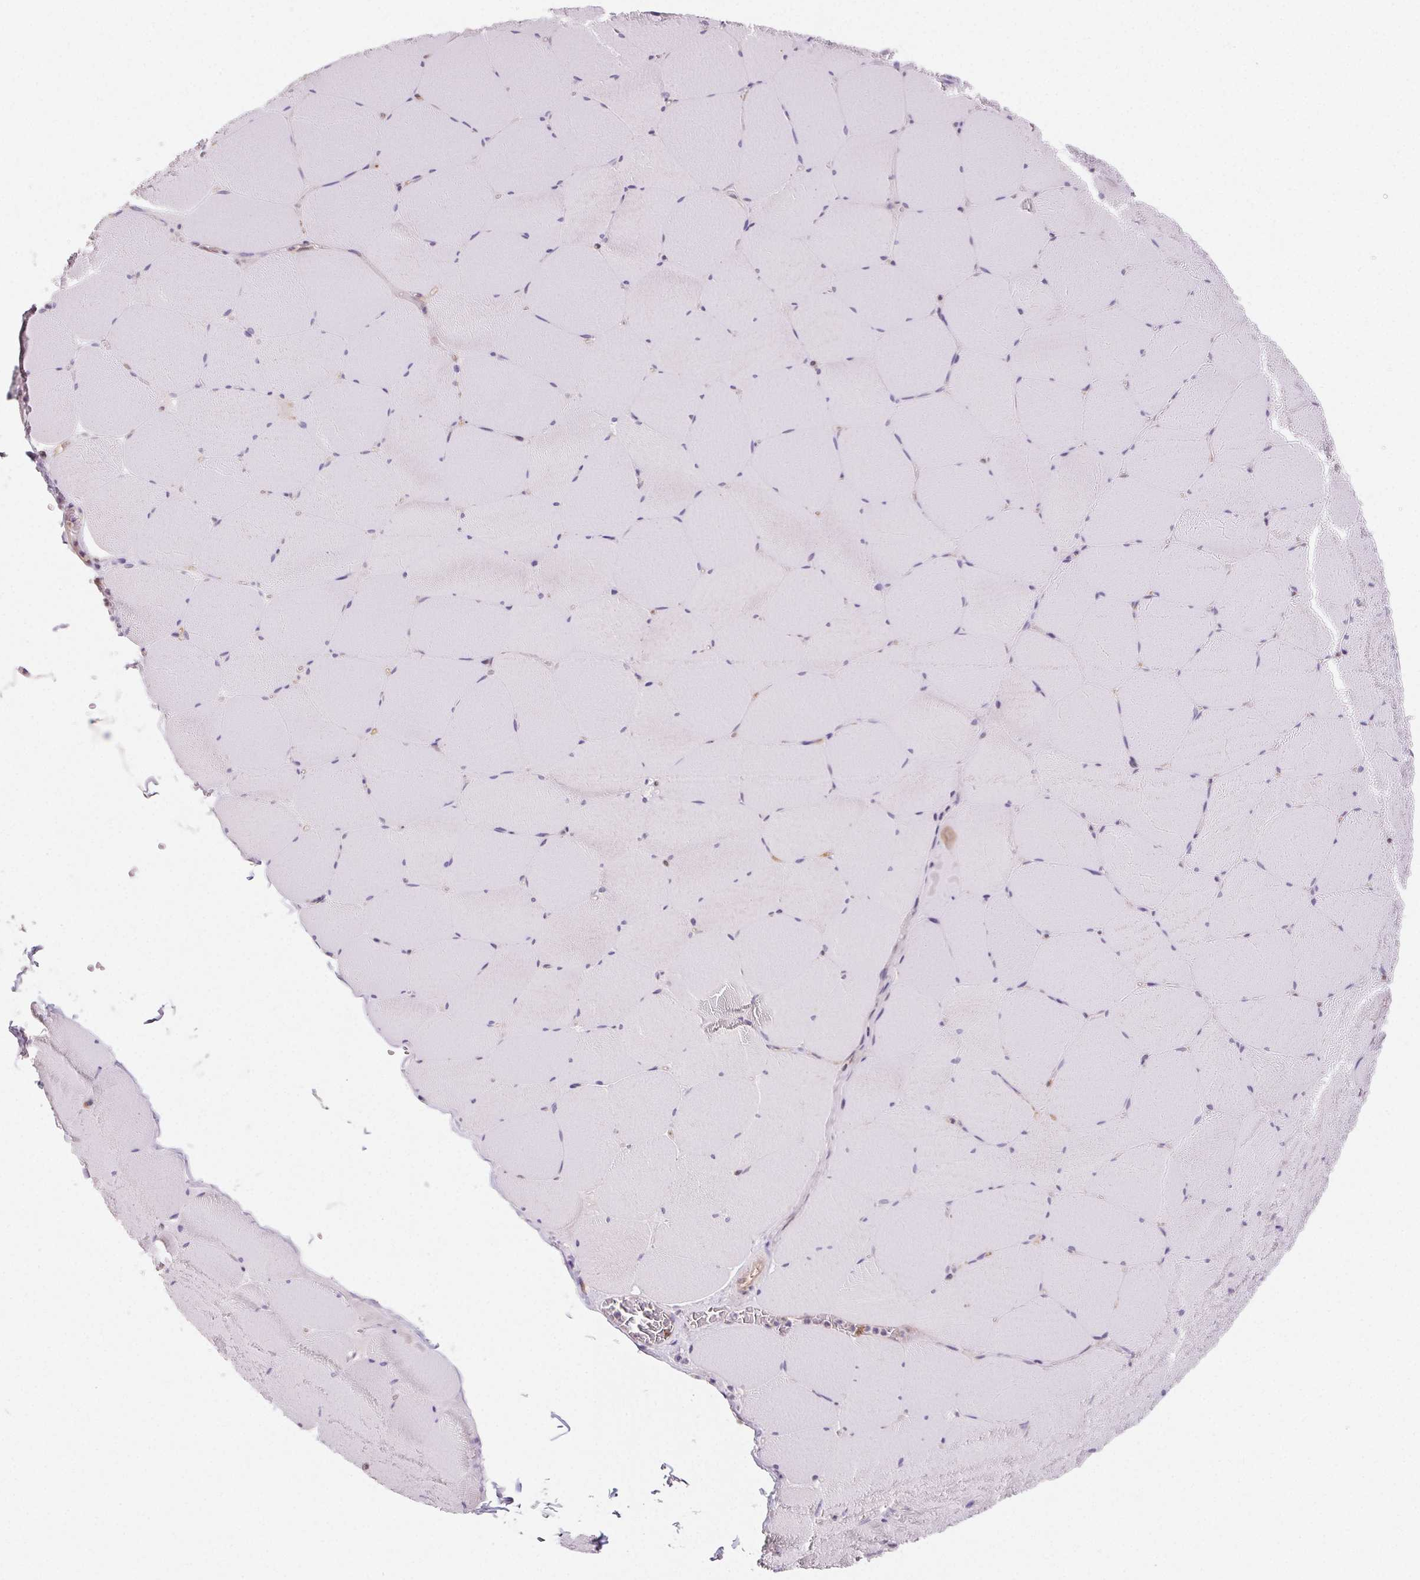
{"staining": {"intensity": "negative", "quantity": "none", "location": "none"}, "tissue": "skeletal muscle", "cell_type": "Myocytes", "image_type": "normal", "snomed": [{"axis": "morphology", "description": "Normal tissue, NOS"}, {"axis": "topography", "description": "Skeletal muscle"}, {"axis": "topography", "description": "Head-Neck"}], "caption": "High magnification brightfield microscopy of normal skeletal muscle stained with DAB (brown) and counterstained with hematoxylin (blue): myocytes show no significant positivity. (Brightfield microscopy of DAB IHC at high magnification).", "gene": "GBP1", "patient": {"sex": "male", "age": 66}}